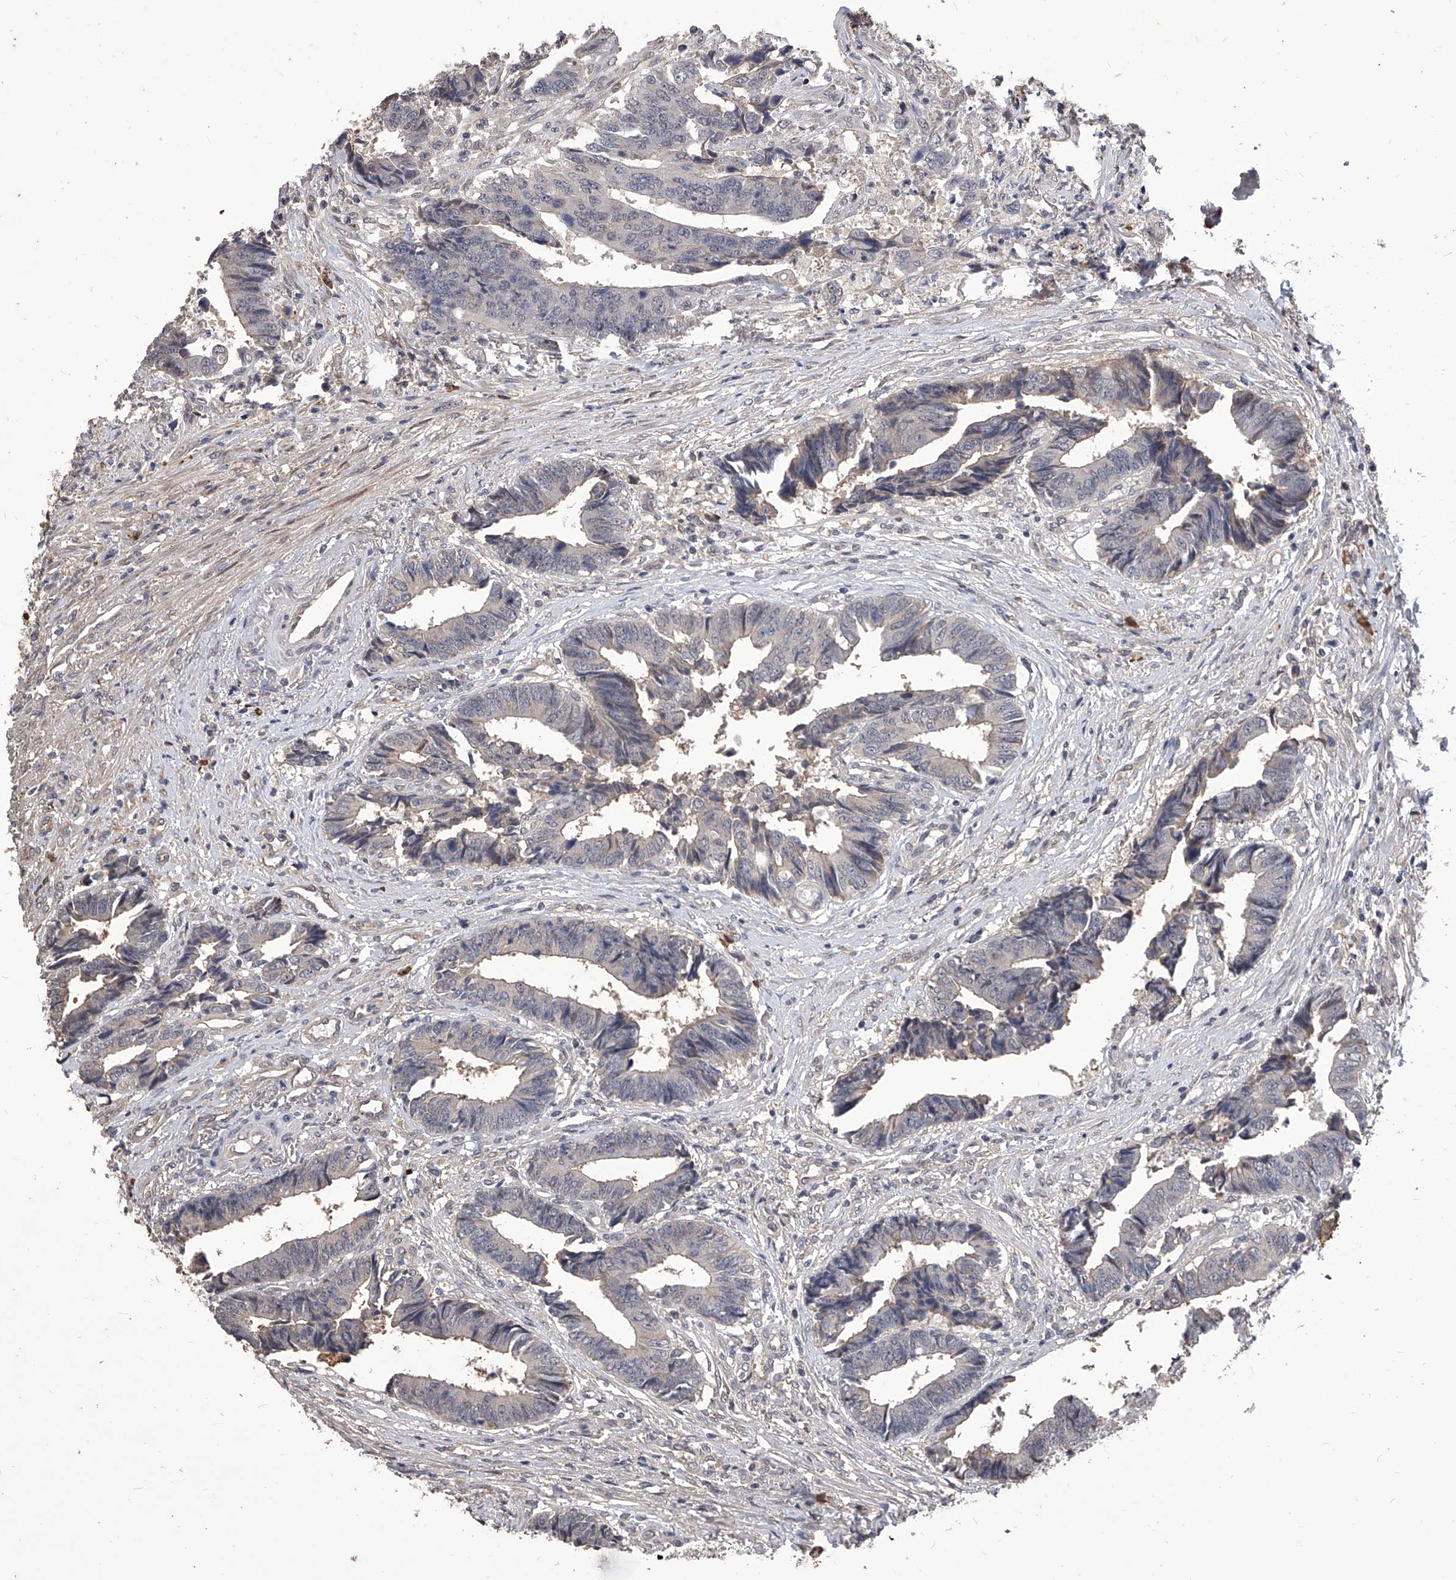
{"staining": {"intensity": "negative", "quantity": "none", "location": "none"}, "tissue": "colorectal cancer", "cell_type": "Tumor cells", "image_type": "cancer", "snomed": [{"axis": "morphology", "description": "Adenocarcinoma, NOS"}, {"axis": "topography", "description": "Rectum"}], "caption": "Immunohistochemistry (IHC) histopathology image of human colorectal cancer (adenocarcinoma) stained for a protein (brown), which shows no expression in tumor cells.", "gene": "CFAP410", "patient": {"sex": "male", "age": 84}}